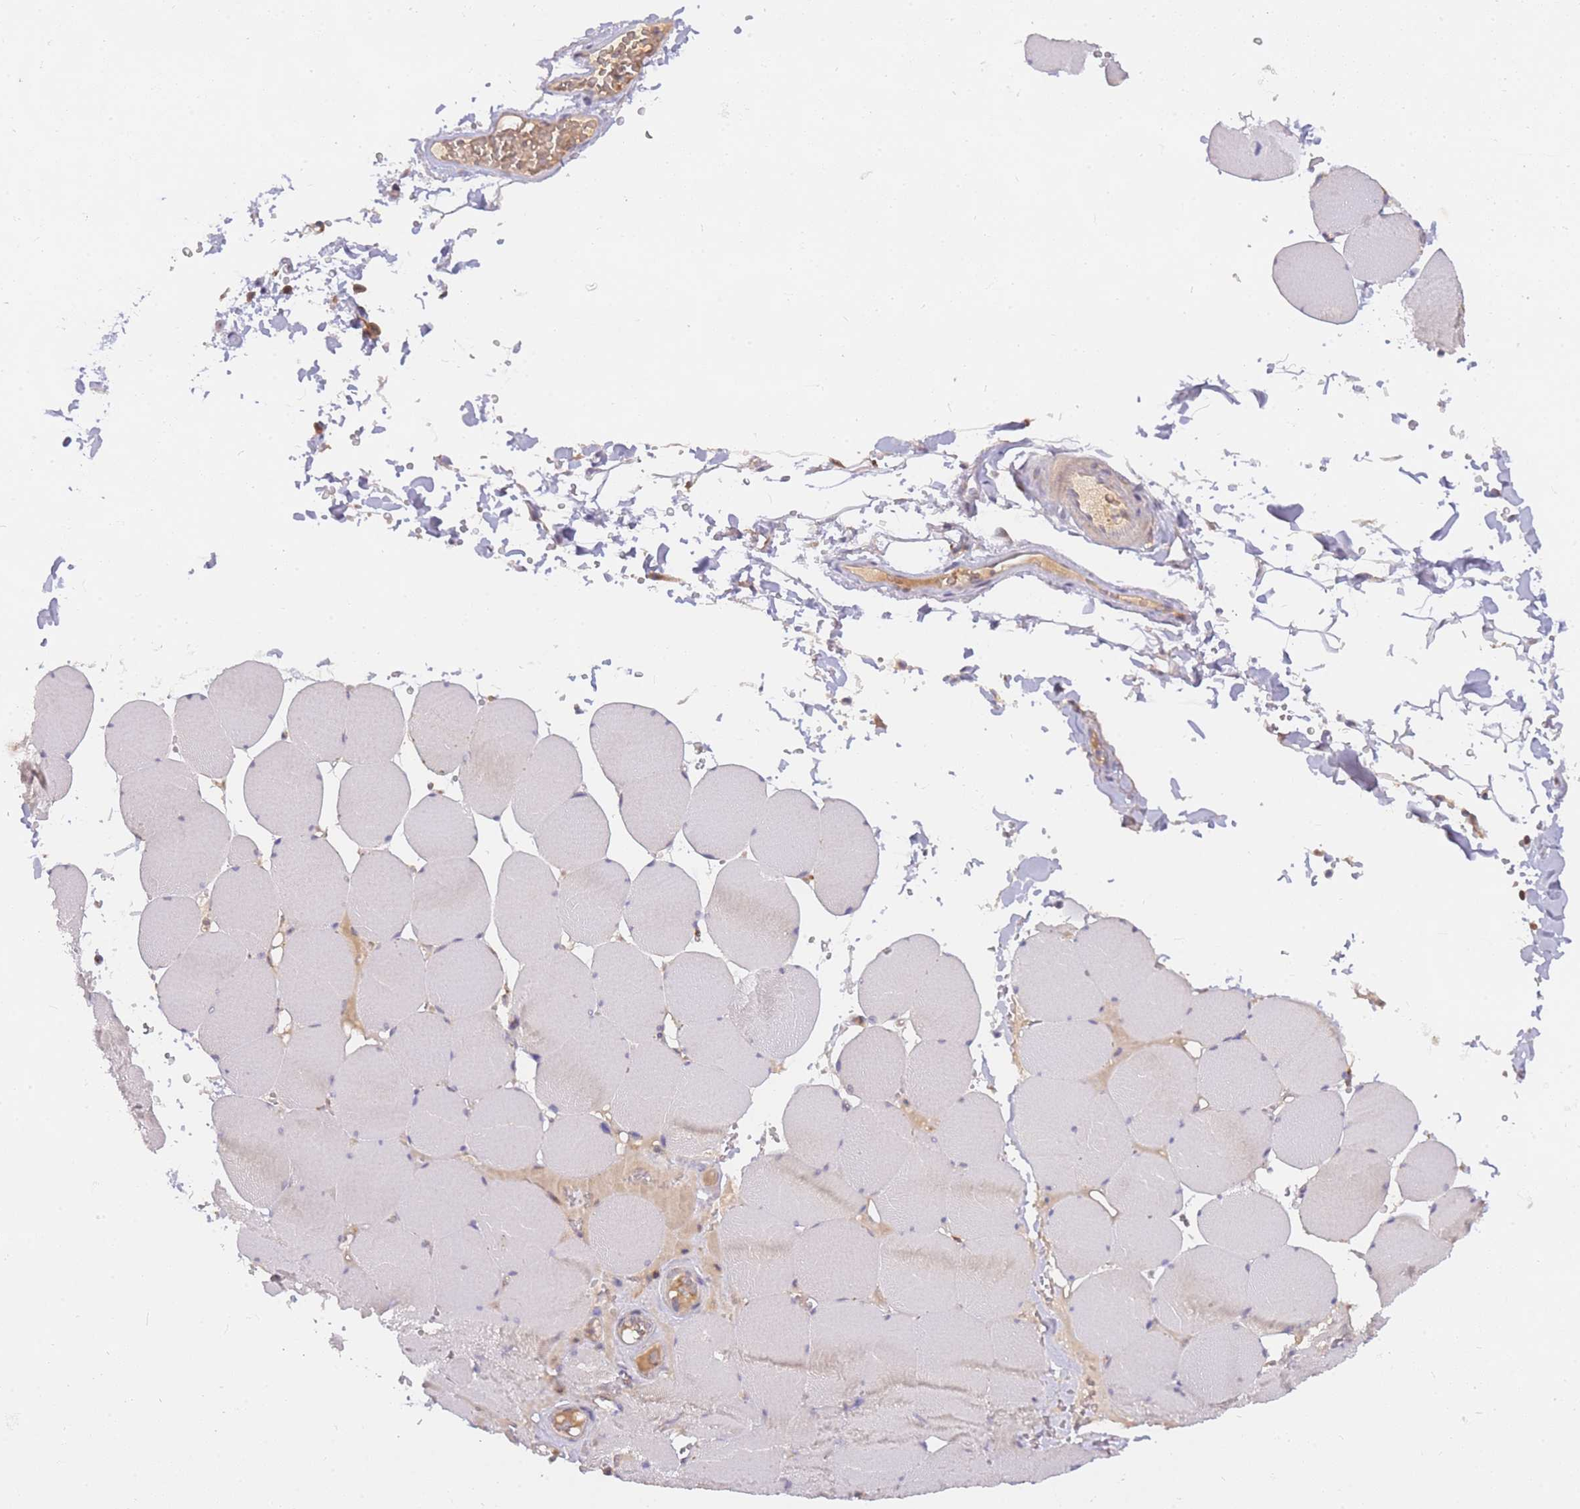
{"staining": {"intensity": "weak", "quantity": "25%-75%", "location": "cytoplasmic/membranous"}, "tissue": "skeletal muscle", "cell_type": "Myocytes", "image_type": "normal", "snomed": [{"axis": "morphology", "description": "Normal tissue, NOS"}, {"axis": "topography", "description": "Skeletal muscle"}, {"axis": "topography", "description": "Head-Neck"}], "caption": "High-power microscopy captured an immunohistochemistry micrograph of benign skeletal muscle, revealing weak cytoplasmic/membranous staining in approximately 25%-75% of myocytes. The staining is performed using DAB brown chromogen to label protein expression. The nuclei are counter-stained blue using hematoxylin.", "gene": "ZNF577", "patient": {"sex": "male", "age": 66}}